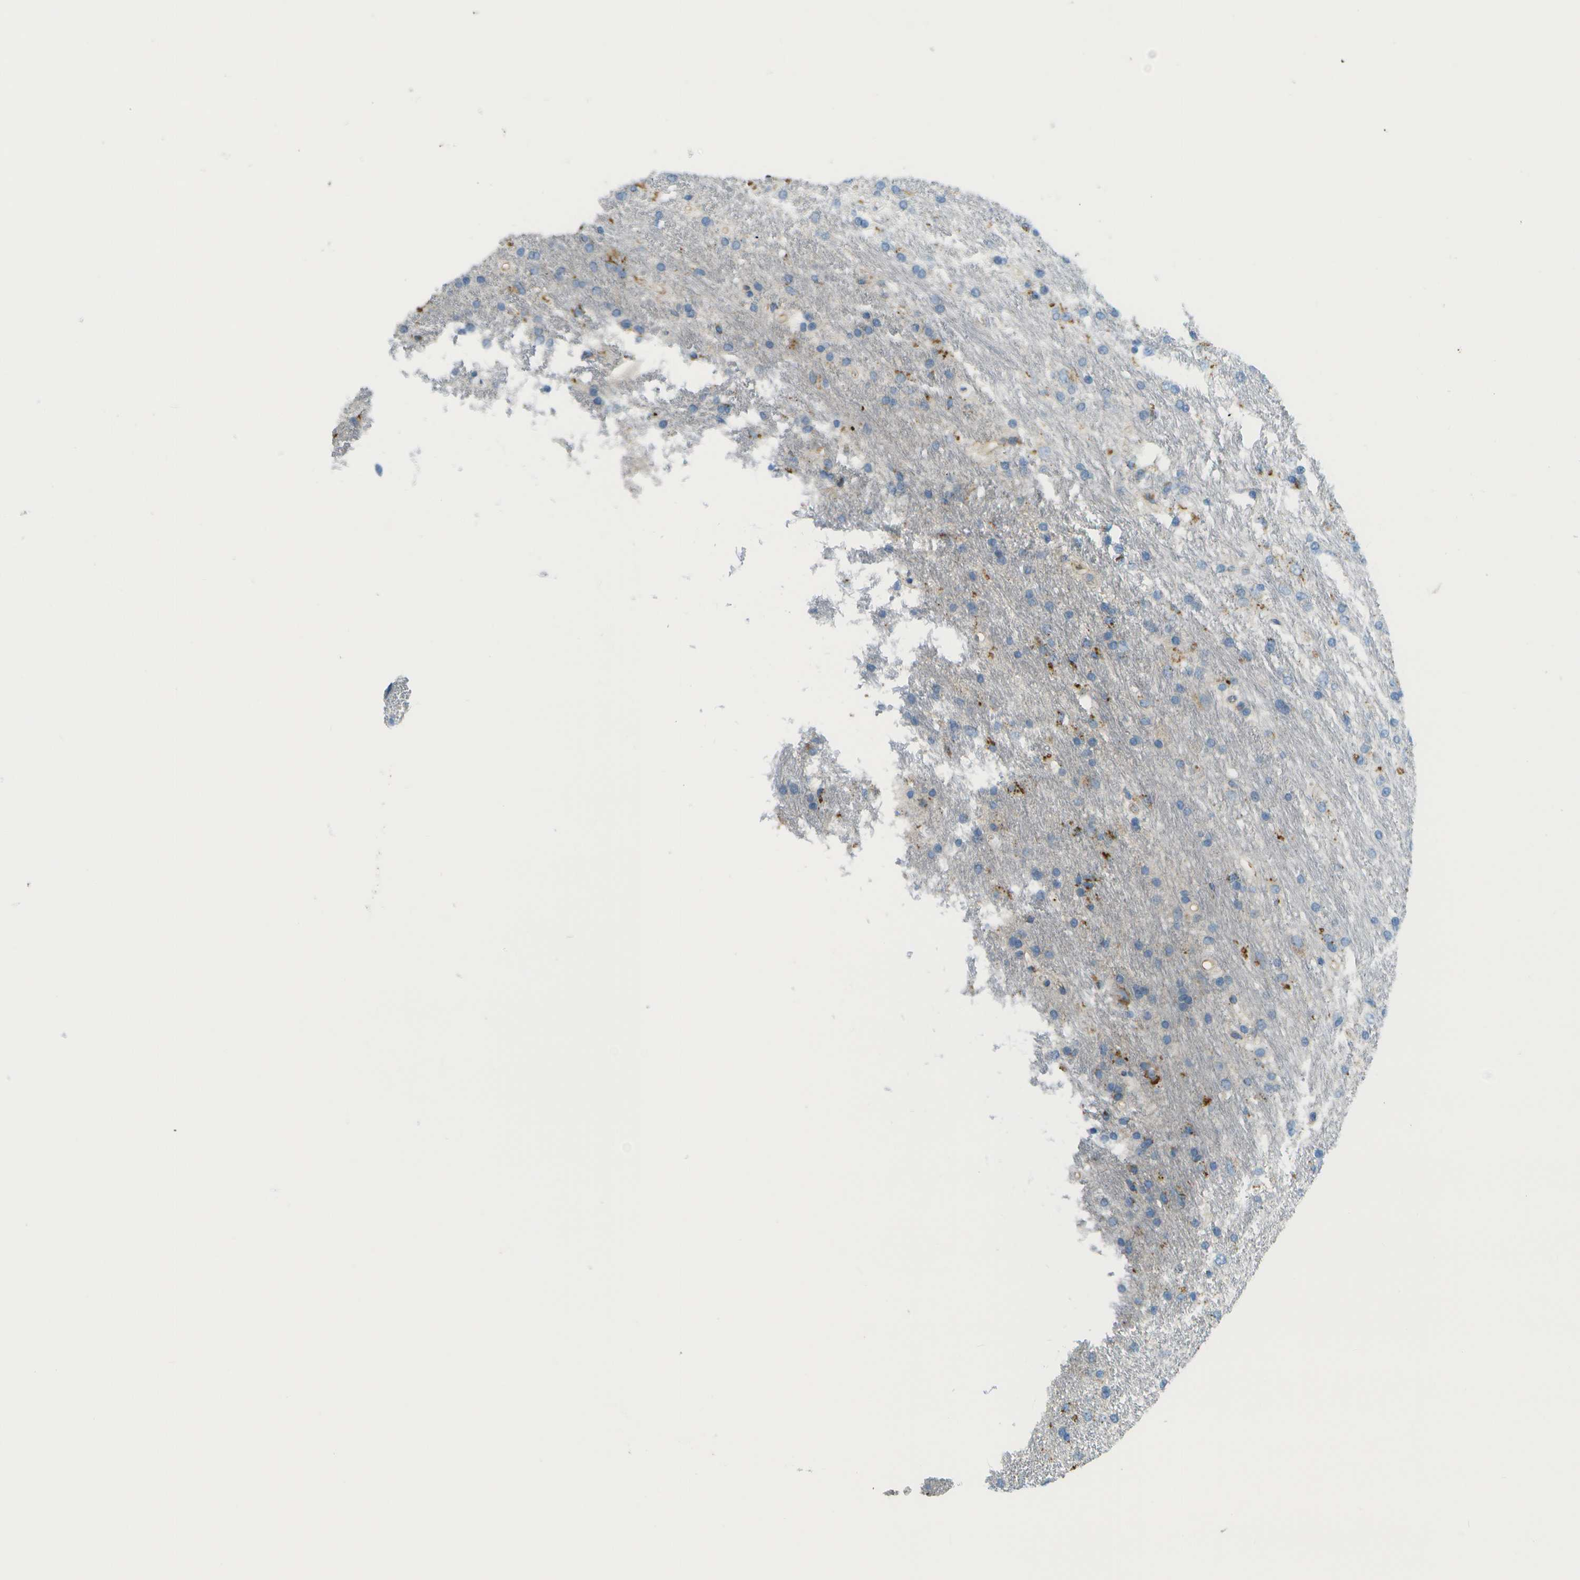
{"staining": {"intensity": "moderate", "quantity": "<25%", "location": "cytoplasmic/membranous"}, "tissue": "glioma", "cell_type": "Tumor cells", "image_type": "cancer", "snomed": [{"axis": "morphology", "description": "Glioma, malignant, Low grade"}, {"axis": "topography", "description": "Brain"}], "caption": "Immunohistochemistry (DAB (3,3'-diaminobenzidine)) staining of human glioma displays moderate cytoplasmic/membranous protein staining in about <25% of tumor cells. The staining was performed using DAB (3,3'-diaminobenzidine), with brown indicating positive protein expression. Nuclei are stained blue with hematoxylin.", "gene": "MYH11", "patient": {"sex": "male", "age": 77}}